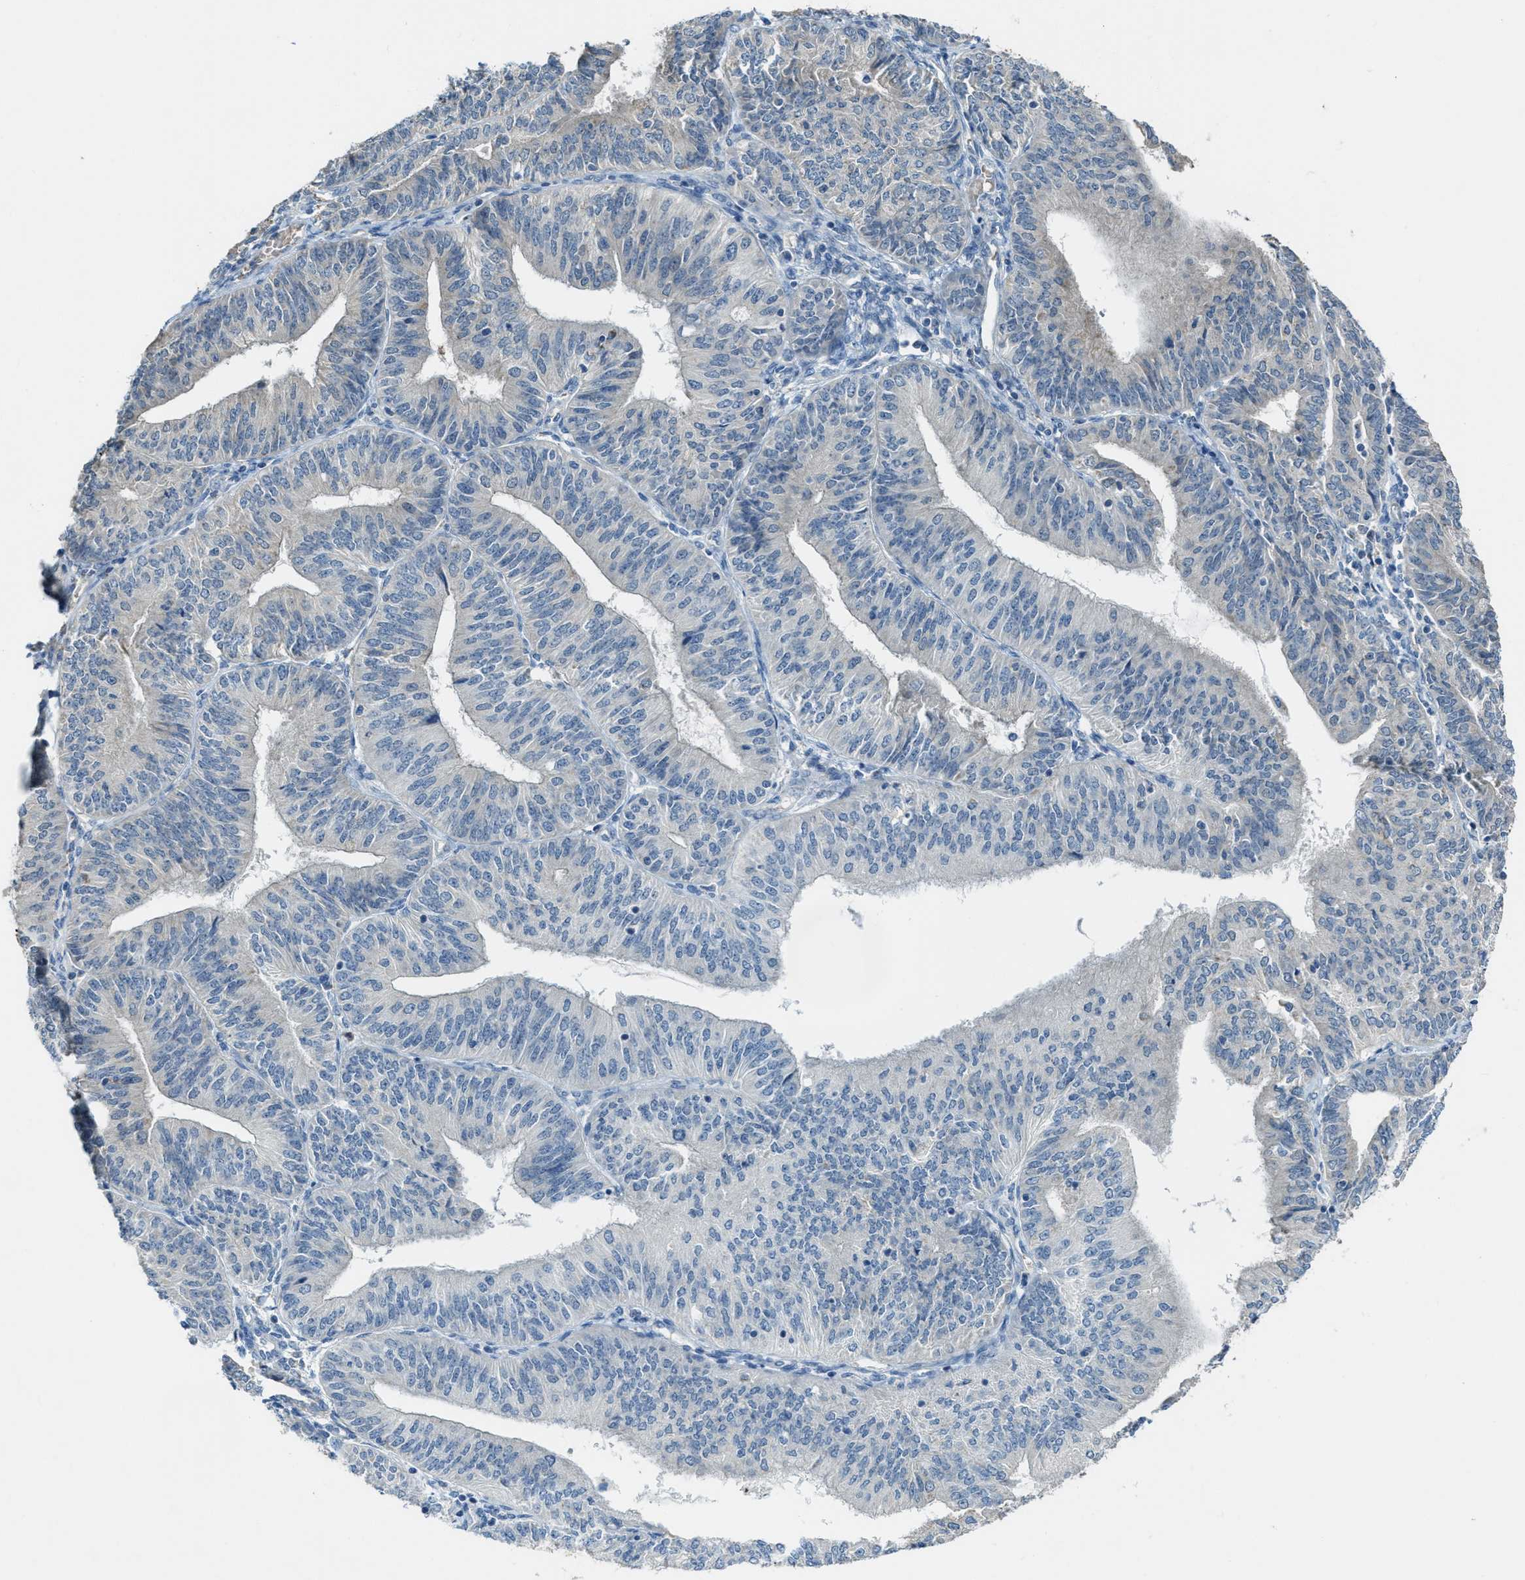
{"staining": {"intensity": "negative", "quantity": "none", "location": "none"}, "tissue": "endometrial cancer", "cell_type": "Tumor cells", "image_type": "cancer", "snomed": [{"axis": "morphology", "description": "Adenocarcinoma, NOS"}, {"axis": "topography", "description": "Endometrium"}], "caption": "A micrograph of endometrial adenocarcinoma stained for a protein exhibits no brown staining in tumor cells.", "gene": "CDON", "patient": {"sex": "female", "age": 58}}